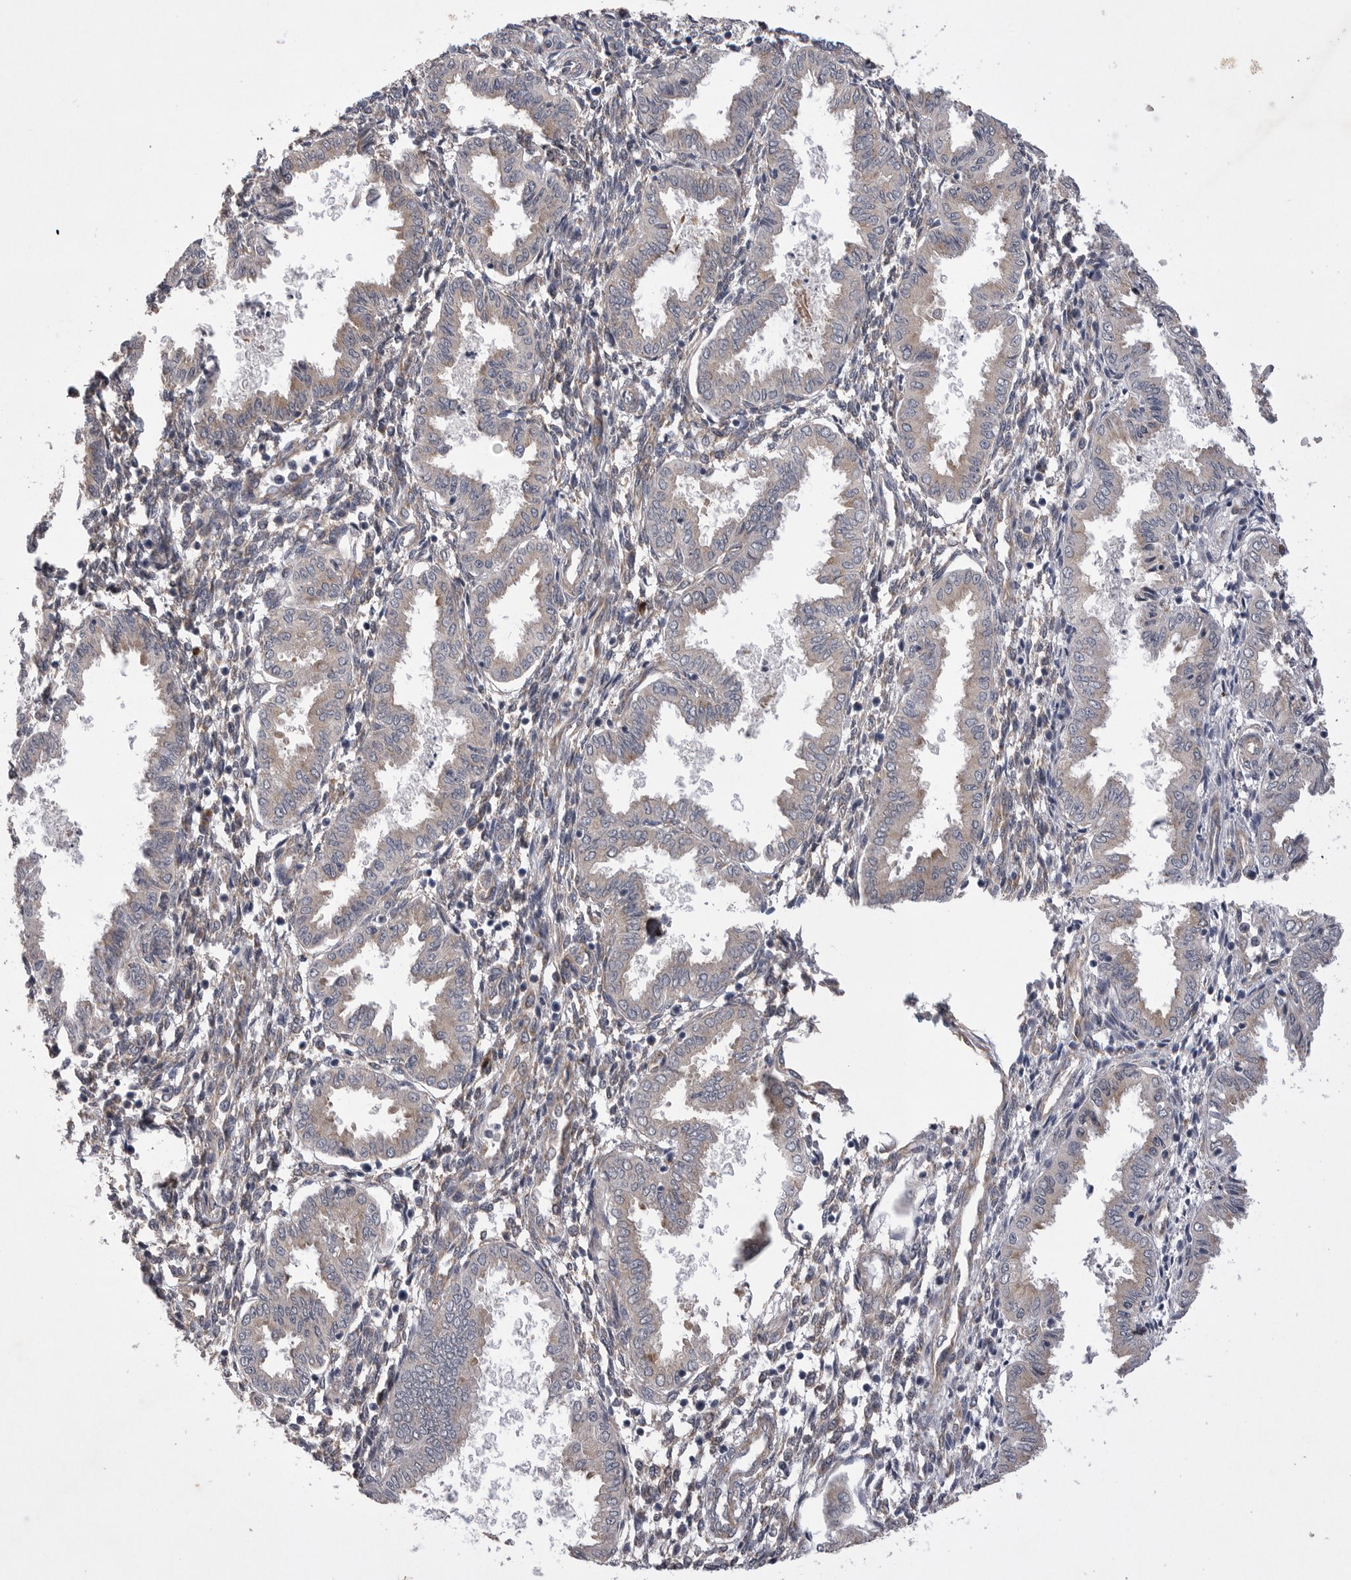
{"staining": {"intensity": "negative", "quantity": "none", "location": "none"}, "tissue": "endometrium", "cell_type": "Cells in endometrial stroma", "image_type": "normal", "snomed": [{"axis": "morphology", "description": "Normal tissue, NOS"}, {"axis": "topography", "description": "Endometrium"}], "caption": "Cells in endometrial stroma are negative for protein expression in benign human endometrium. (Stains: DAB (3,3'-diaminobenzidine) immunohistochemistry (IHC) with hematoxylin counter stain, Microscopy: brightfield microscopy at high magnification).", "gene": "VAC14", "patient": {"sex": "female", "age": 33}}